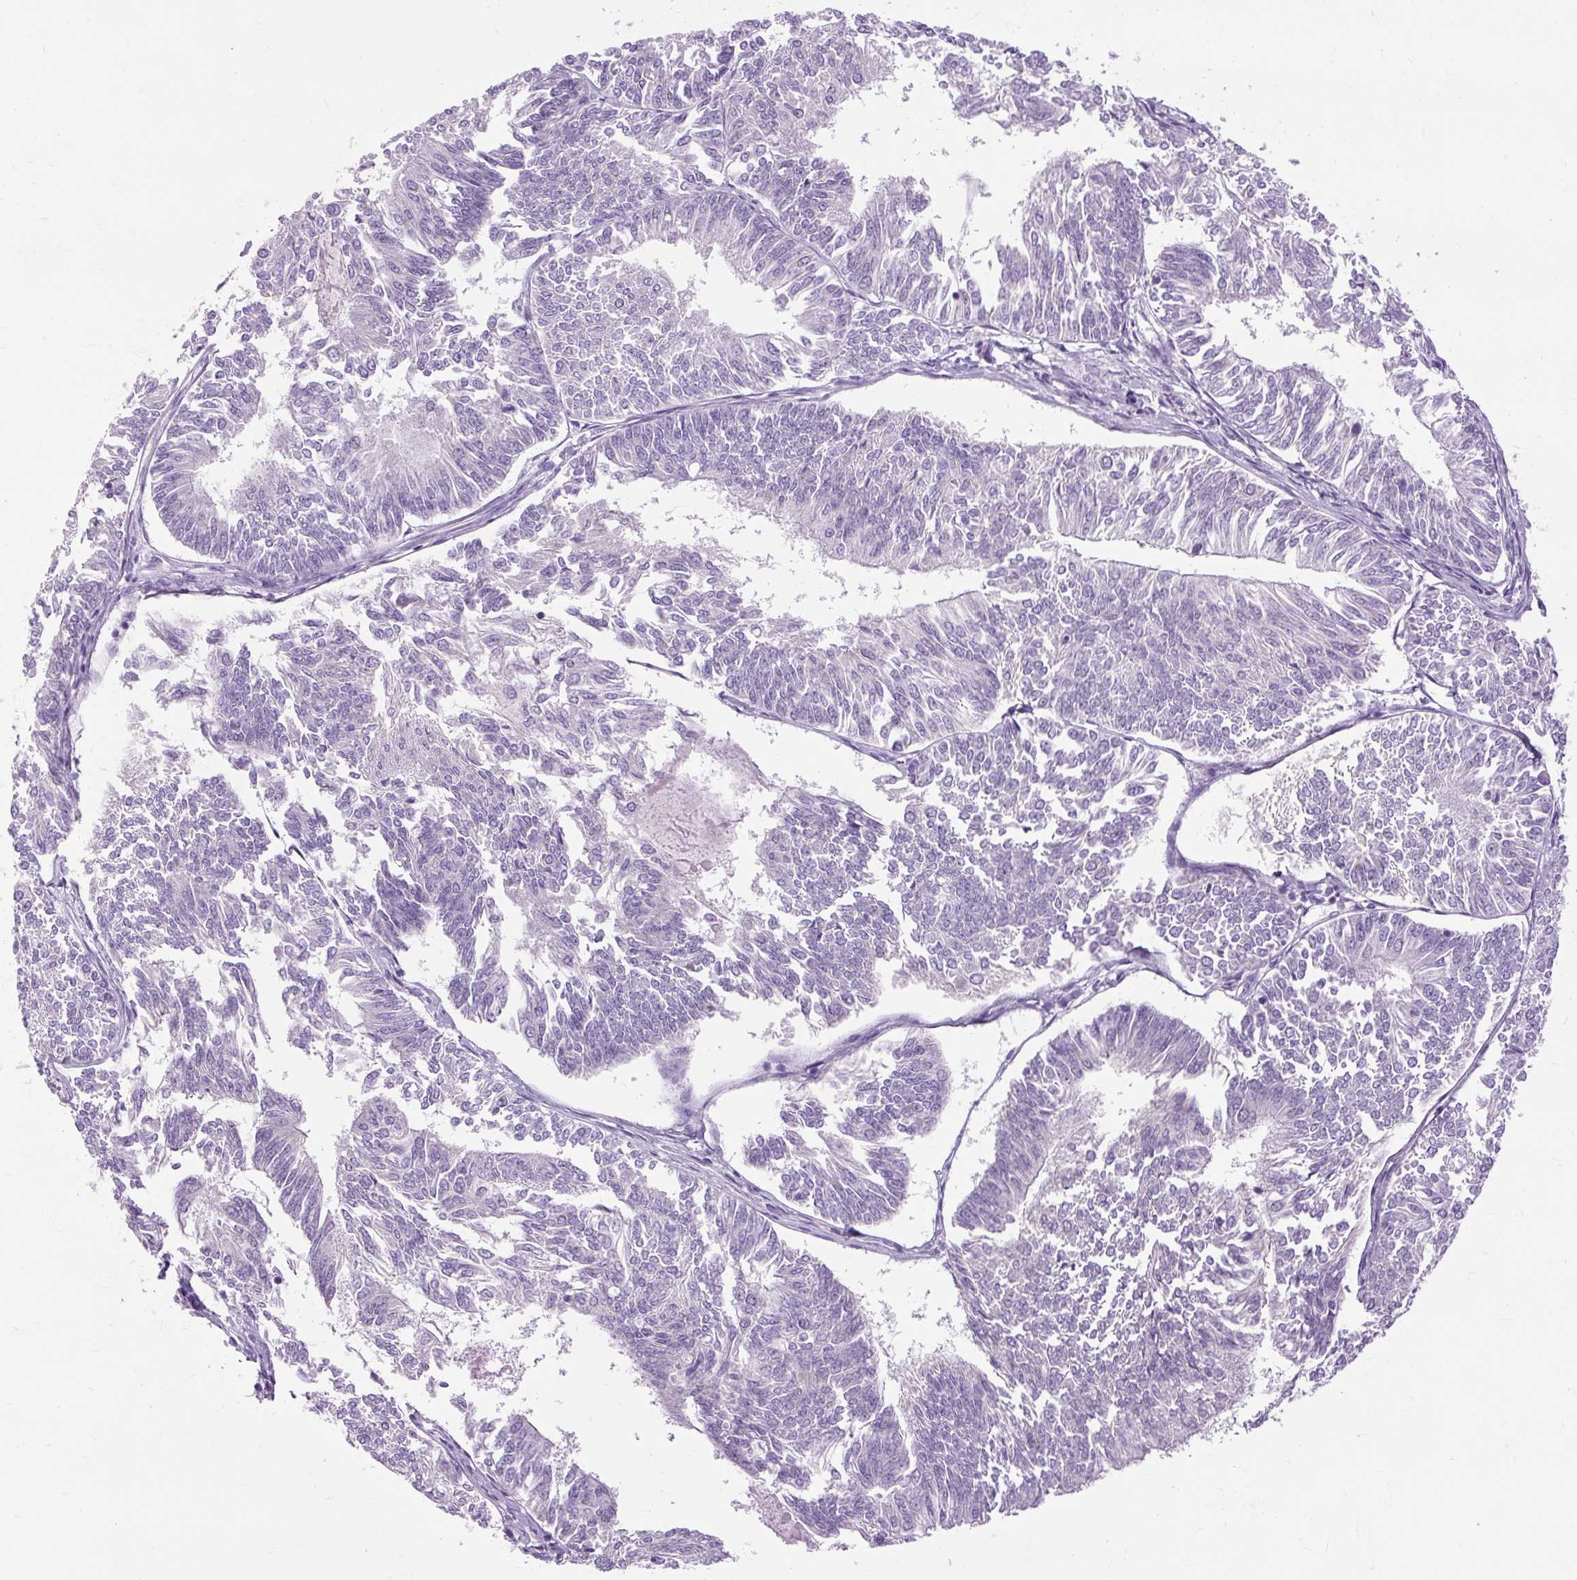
{"staining": {"intensity": "negative", "quantity": "none", "location": "none"}, "tissue": "endometrial cancer", "cell_type": "Tumor cells", "image_type": "cancer", "snomed": [{"axis": "morphology", "description": "Adenocarcinoma, NOS"}, {"axis": "topography", "description": "Endometrium"}], "caption": "The IHC photomicrograph has no significant positivity in tumor cells of adenocarcinoma (endometrial) tissue. (DAB immunohistochemistry, high magnification).", "gene": "ARRDC2", "patient": {"sex": "female", "age": 58}}